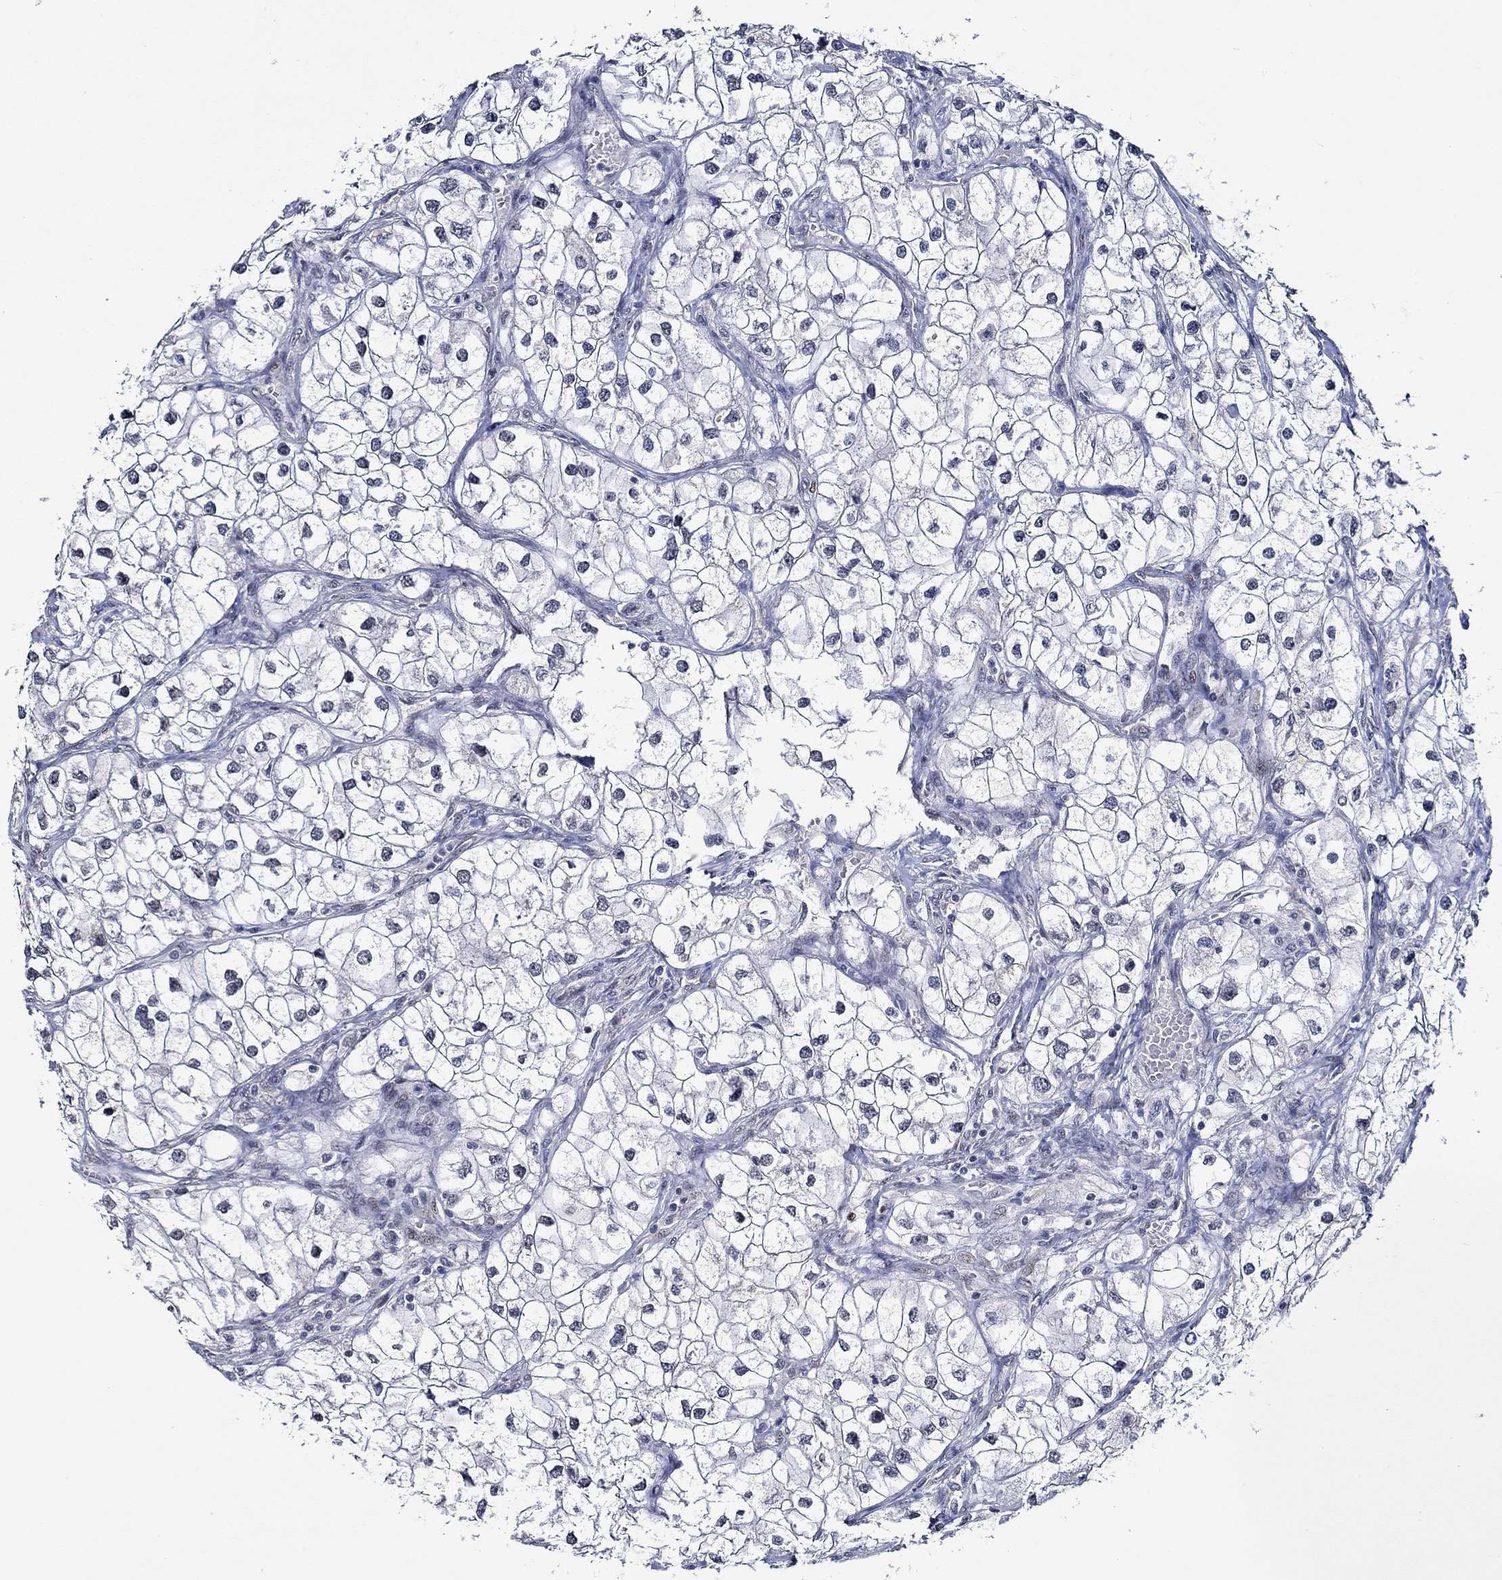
{"staining": {"intensity": "negative", "quantity": "none", "location": "none"}, "tissue": "renal cancer", "cell_type": "Tumor cells", "image_type": "cancer", "snomed": [{"axis": "morphology", "description": "Adenocarcinoma, NOS"}, {"axis": "topography", "description": "Kidney"}], "caption": "Tumor cells are negative for brown protein staining in renal cancer.", "gene": "GATA2", "patient": {"sex": "male", "age": 59}}